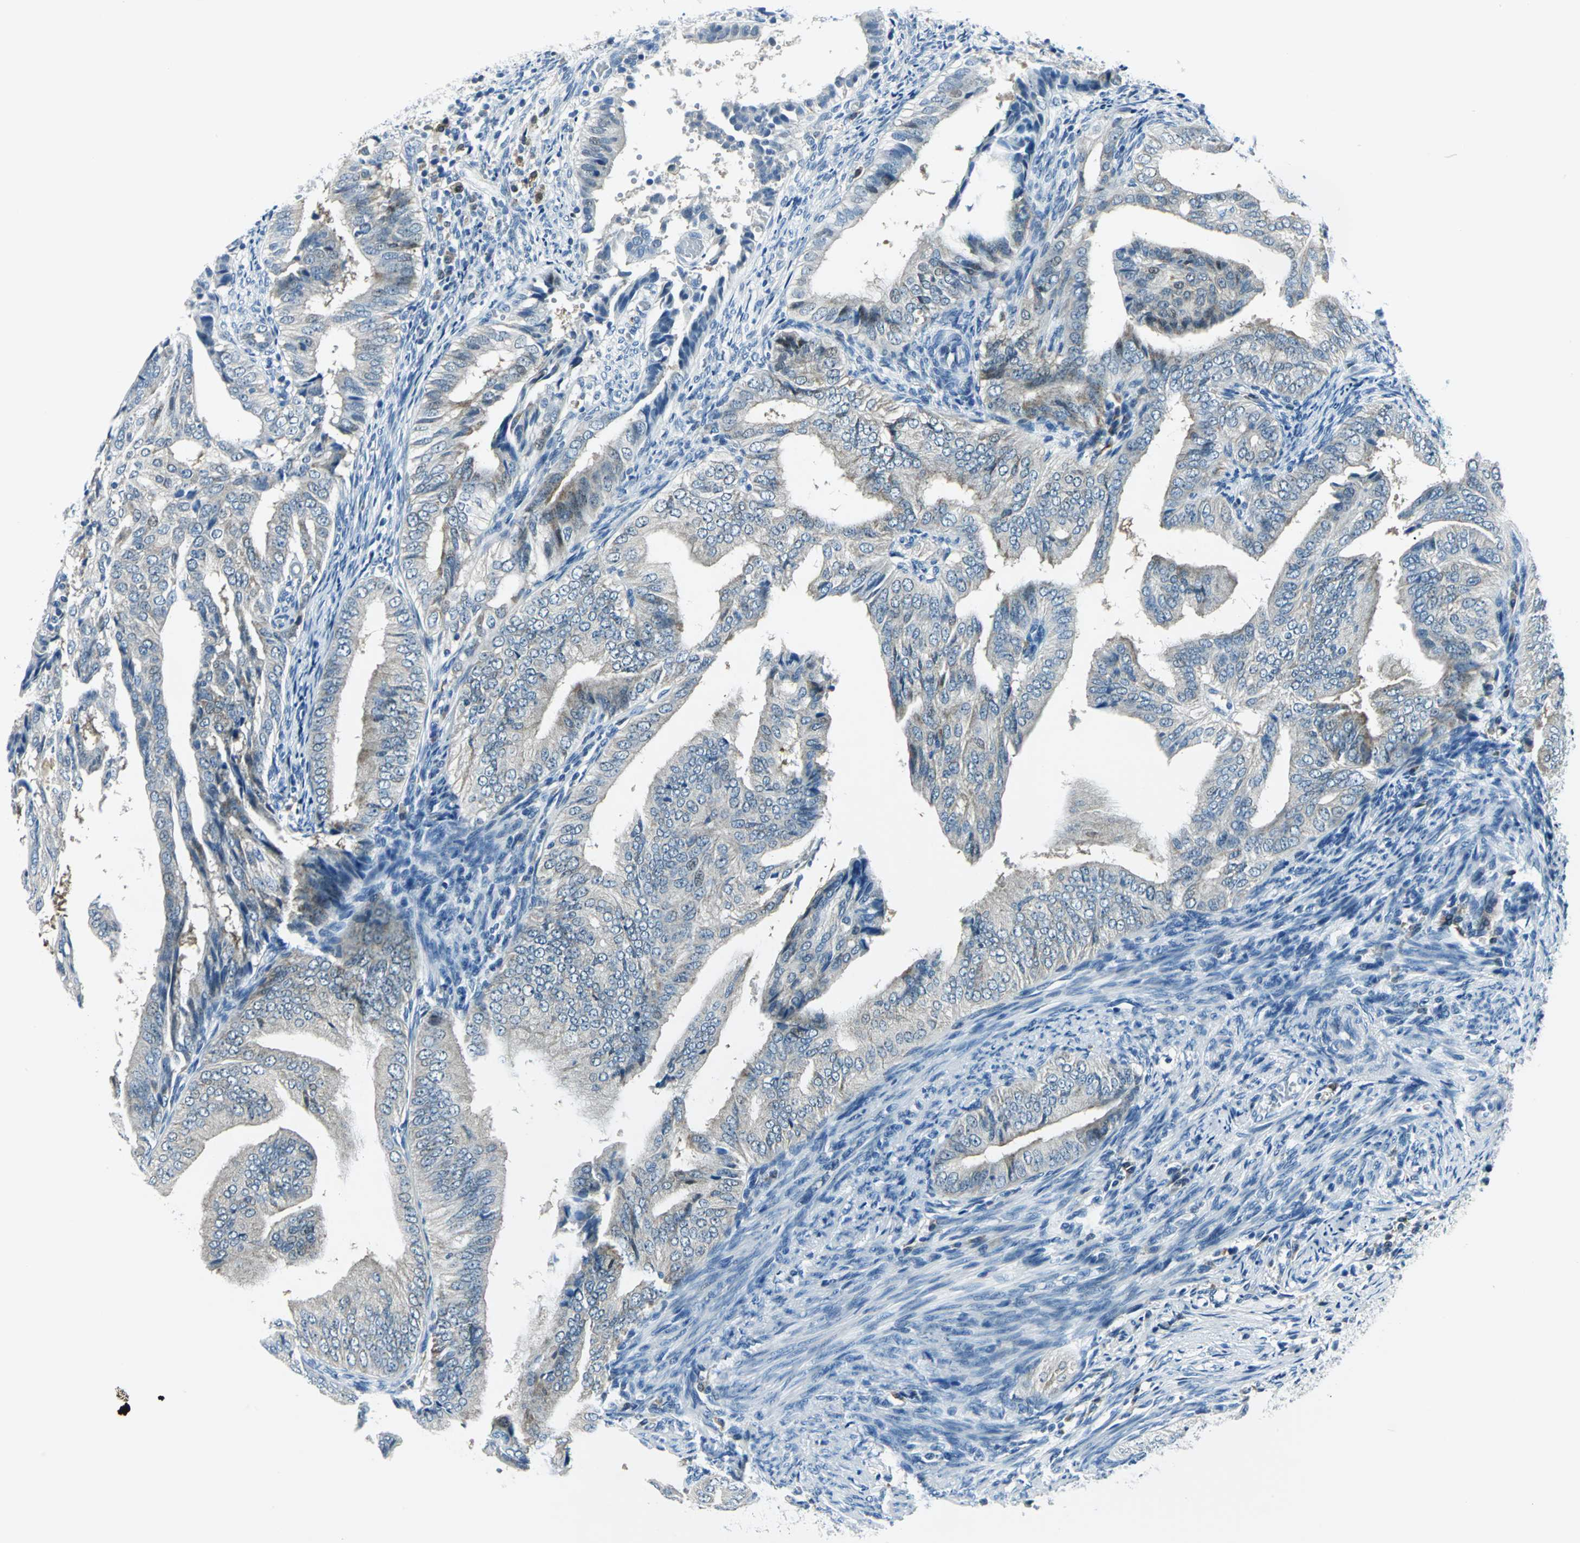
{"staining": {"intensity": "moderate", "quantity": "<25%", "location": "cytoplasmic/membranous,nuclear"}, "tissue": "endometrial cancer", "cell_type": "Tumor cells", "image_type": "cancer", "snomed": [{"axis": "morphology", "description": "Adenocarcinoma, NOS"}, {"axis": "topography", "description": "Endometrium"}], "caption": "Immunohistochemistry image of neoplastic tissue: human adenocarcinoma (endometrial) stained using IHC displays low levels of moderate protein expression localized specifically in the cytoplasmic/membranous and nuclear of tumor cells, appearing as a cytoplasmic/membranous and nuclear brown color.", "gene": "AKR1A1", "patient": {"sex": "female", "age": 58}}